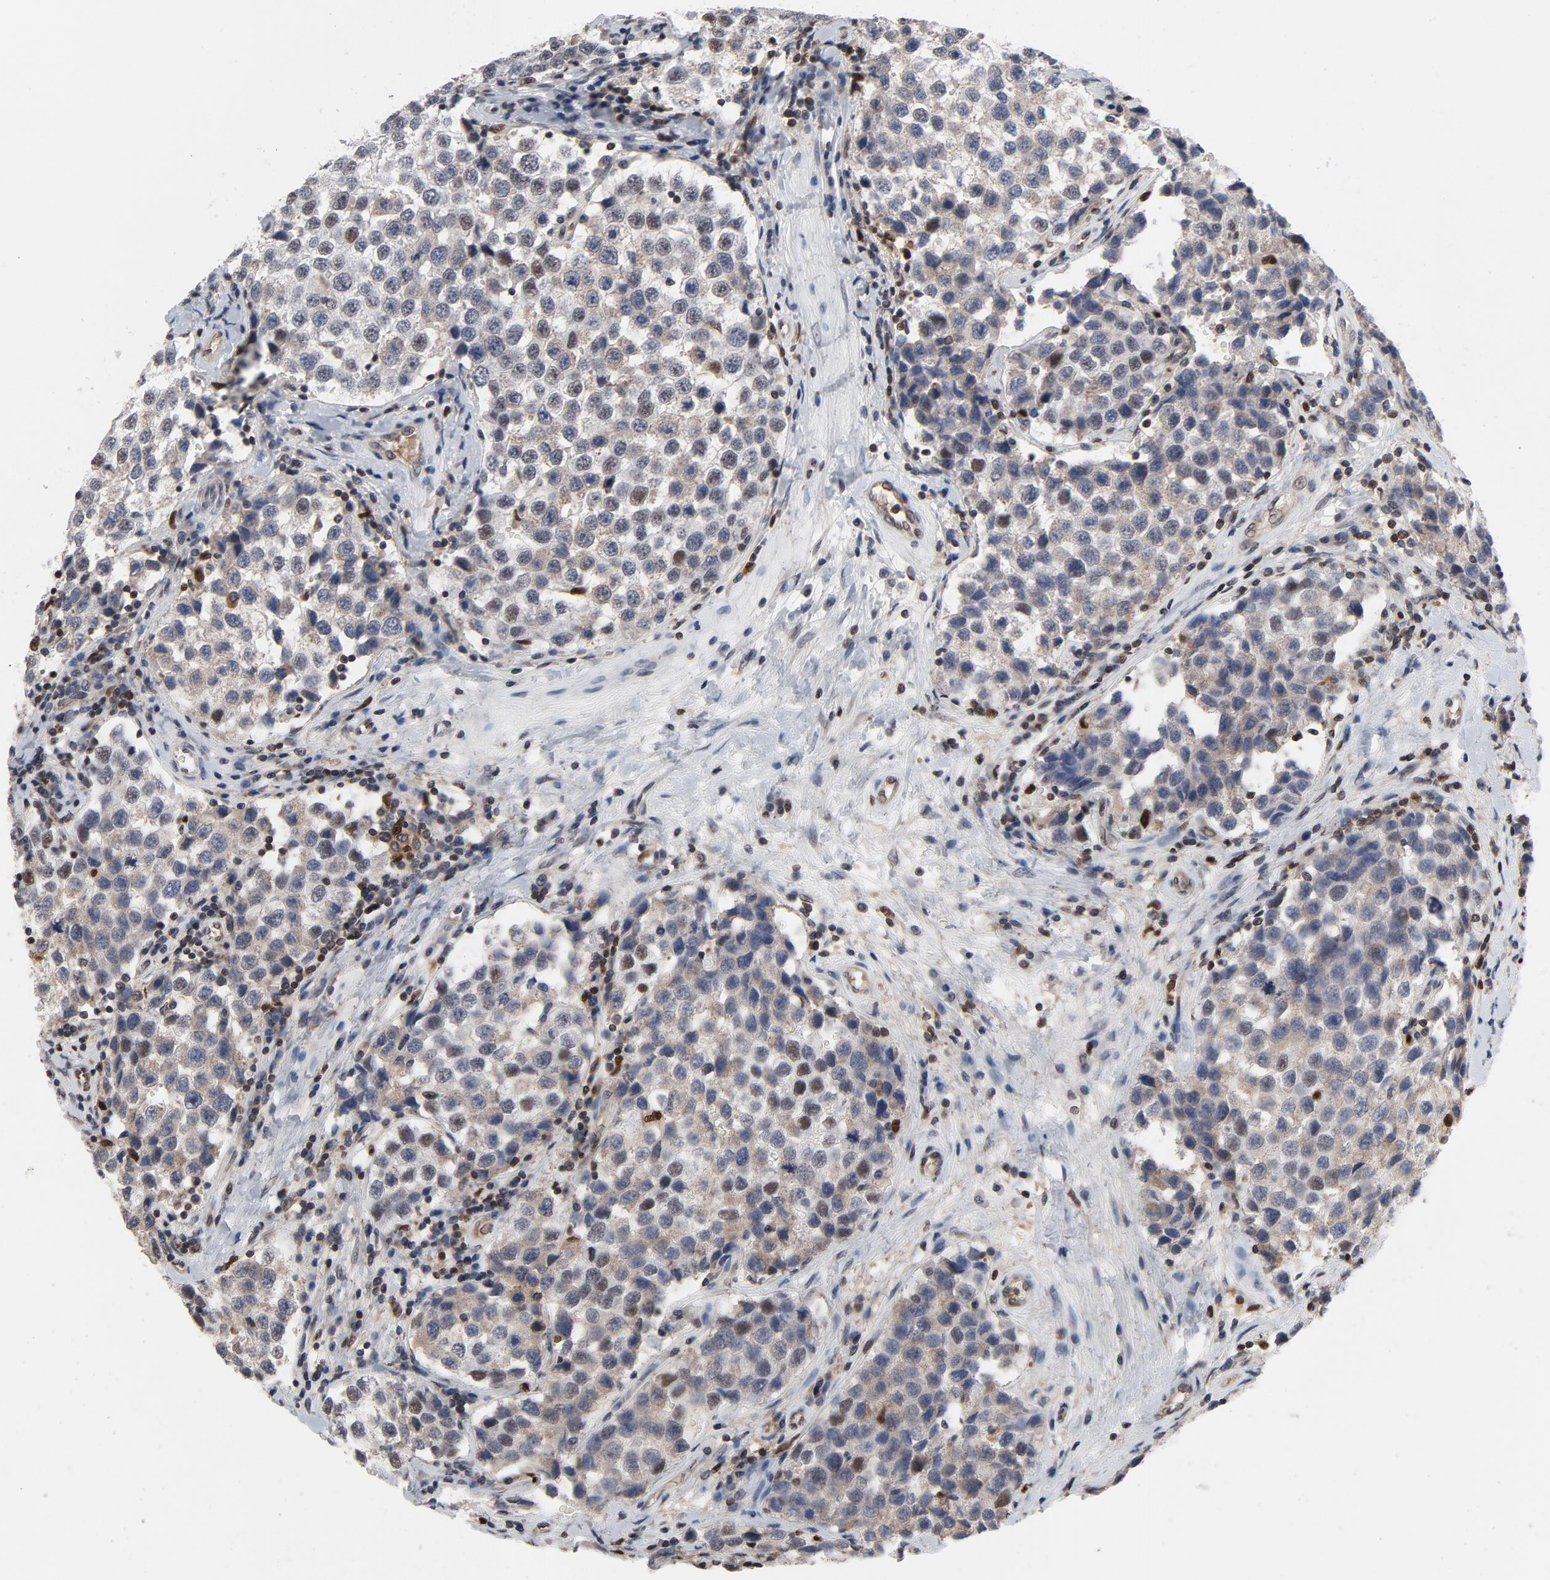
{"staining": {"intensity": "weak", "quantity": "25%-75%", "location": "cytoplasmic/membranous"}, "tissue": "testis cancer", "cell_type": "Tumor cells", "image_type": "cancer", "snomed": [{"axis": "morphology", "description": "Seminoma, NOS"}, {"axis": "topography", "description": "Testis"}], "caption": "Testis cancer stained for a protein (brown) shows weak cytoplasmic/membranous positive expression in approximately 25%-75% of tumor cells.", "gene": "NFKB1", "patient": {"sex": "male", "age": 39}}